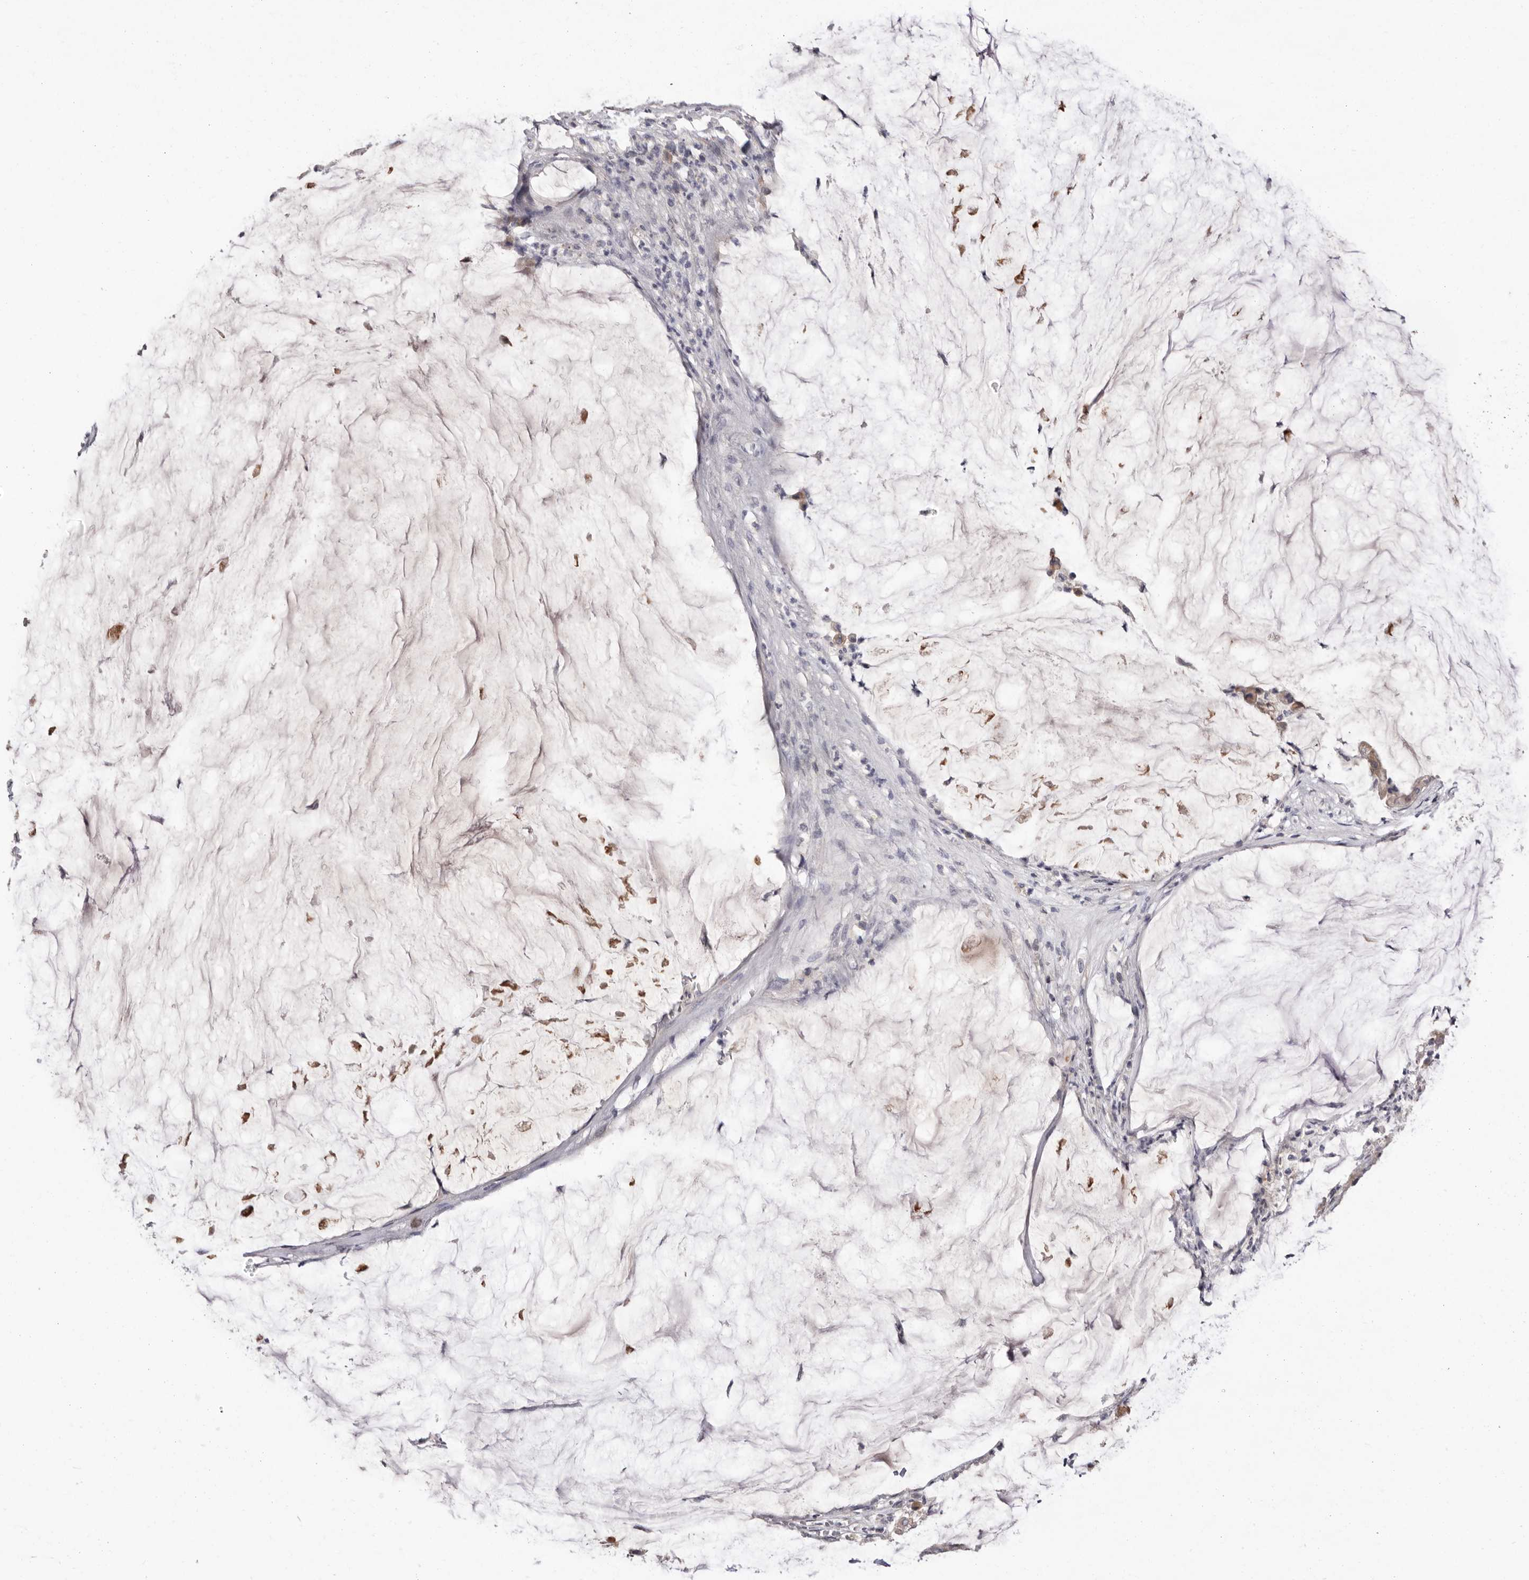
{"staining": {"intensity": "moderate", "quantity": "25%-75%", "location": "cytoplasmic/membranous"}, "tissue": "pancreatic cancer", "cell_type": "Tumor cells", "image_type": "cancer", "snomed": [{"axis": "morphology", "description": "Adenocarcinoma, NOS"}, {"axis": "topography", "description": "Pancreas"}], "caption": "Immunohistochemistry photomicrograph of adenocarcinoma (pancreatic) stained for a protein (brown), which reveals medium levels of moderate cytoplasmic/membranous staining in about 25%-75% of tumor cells.", "gene": "MMACHC", "patient": {"sex": "male", "age": 41}}